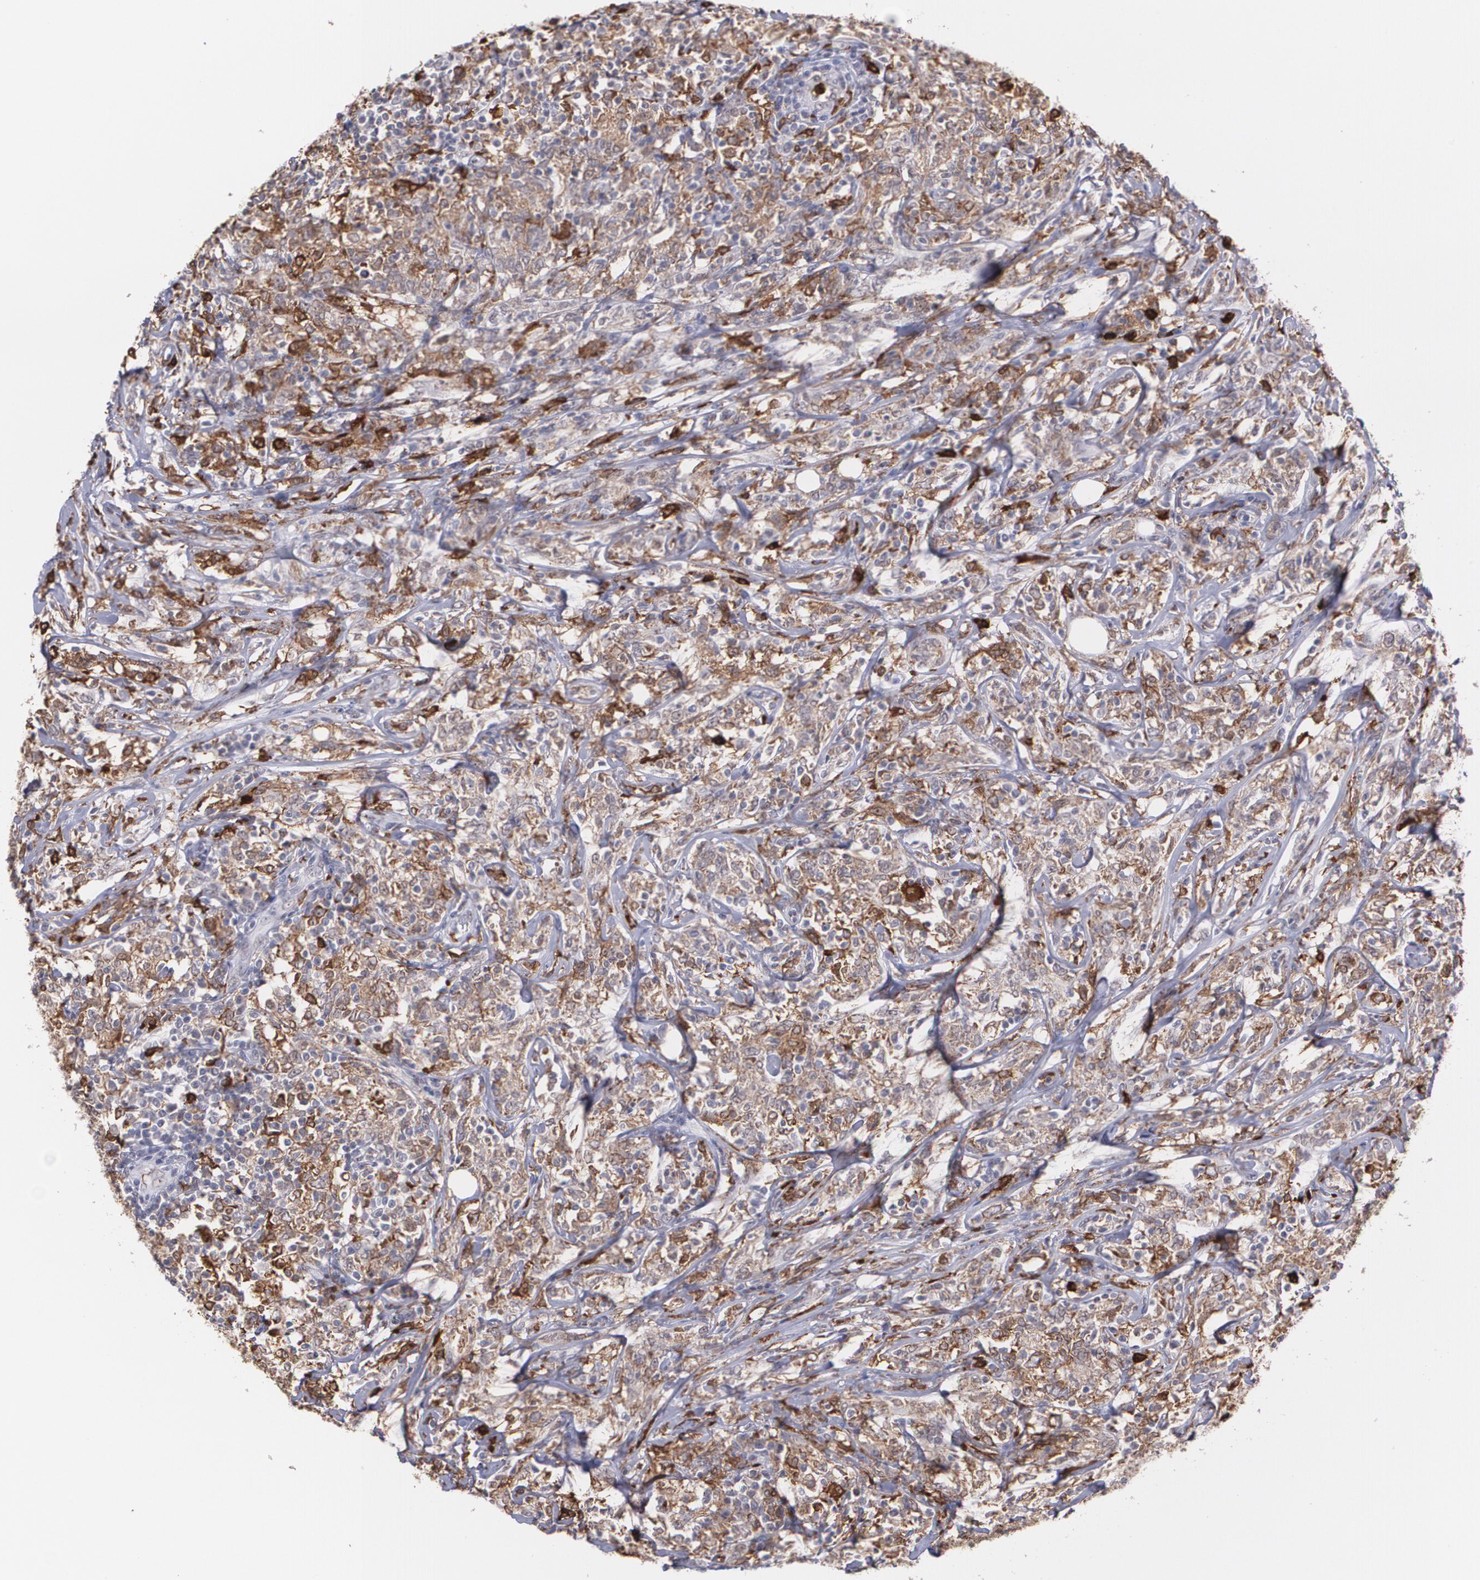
{"staining": {"intensity": "negative", "quantity": "none", "location": "none"}, "tissue": "lymphoma", "cell_type": "Tumor cells", "image_type": "cancer", "snomed": [{"axis": "morphology", "description": "Malignant lymphoma, non-Hodgkin's type, High grade"}, {"axis": "topography", "description": "Lymph node"}], "caption": "Tumor cells are negative for brown protein staining in high-grade malignant lymphoma, non-Hodgkin's type. (Brightfield microscopy of DAB (3,3'-diaminobenzidine) immunohistochemistry (IHC) at high magnification).", "gene": "NCF2", "patient": {"sex": "female", "age": 84}}